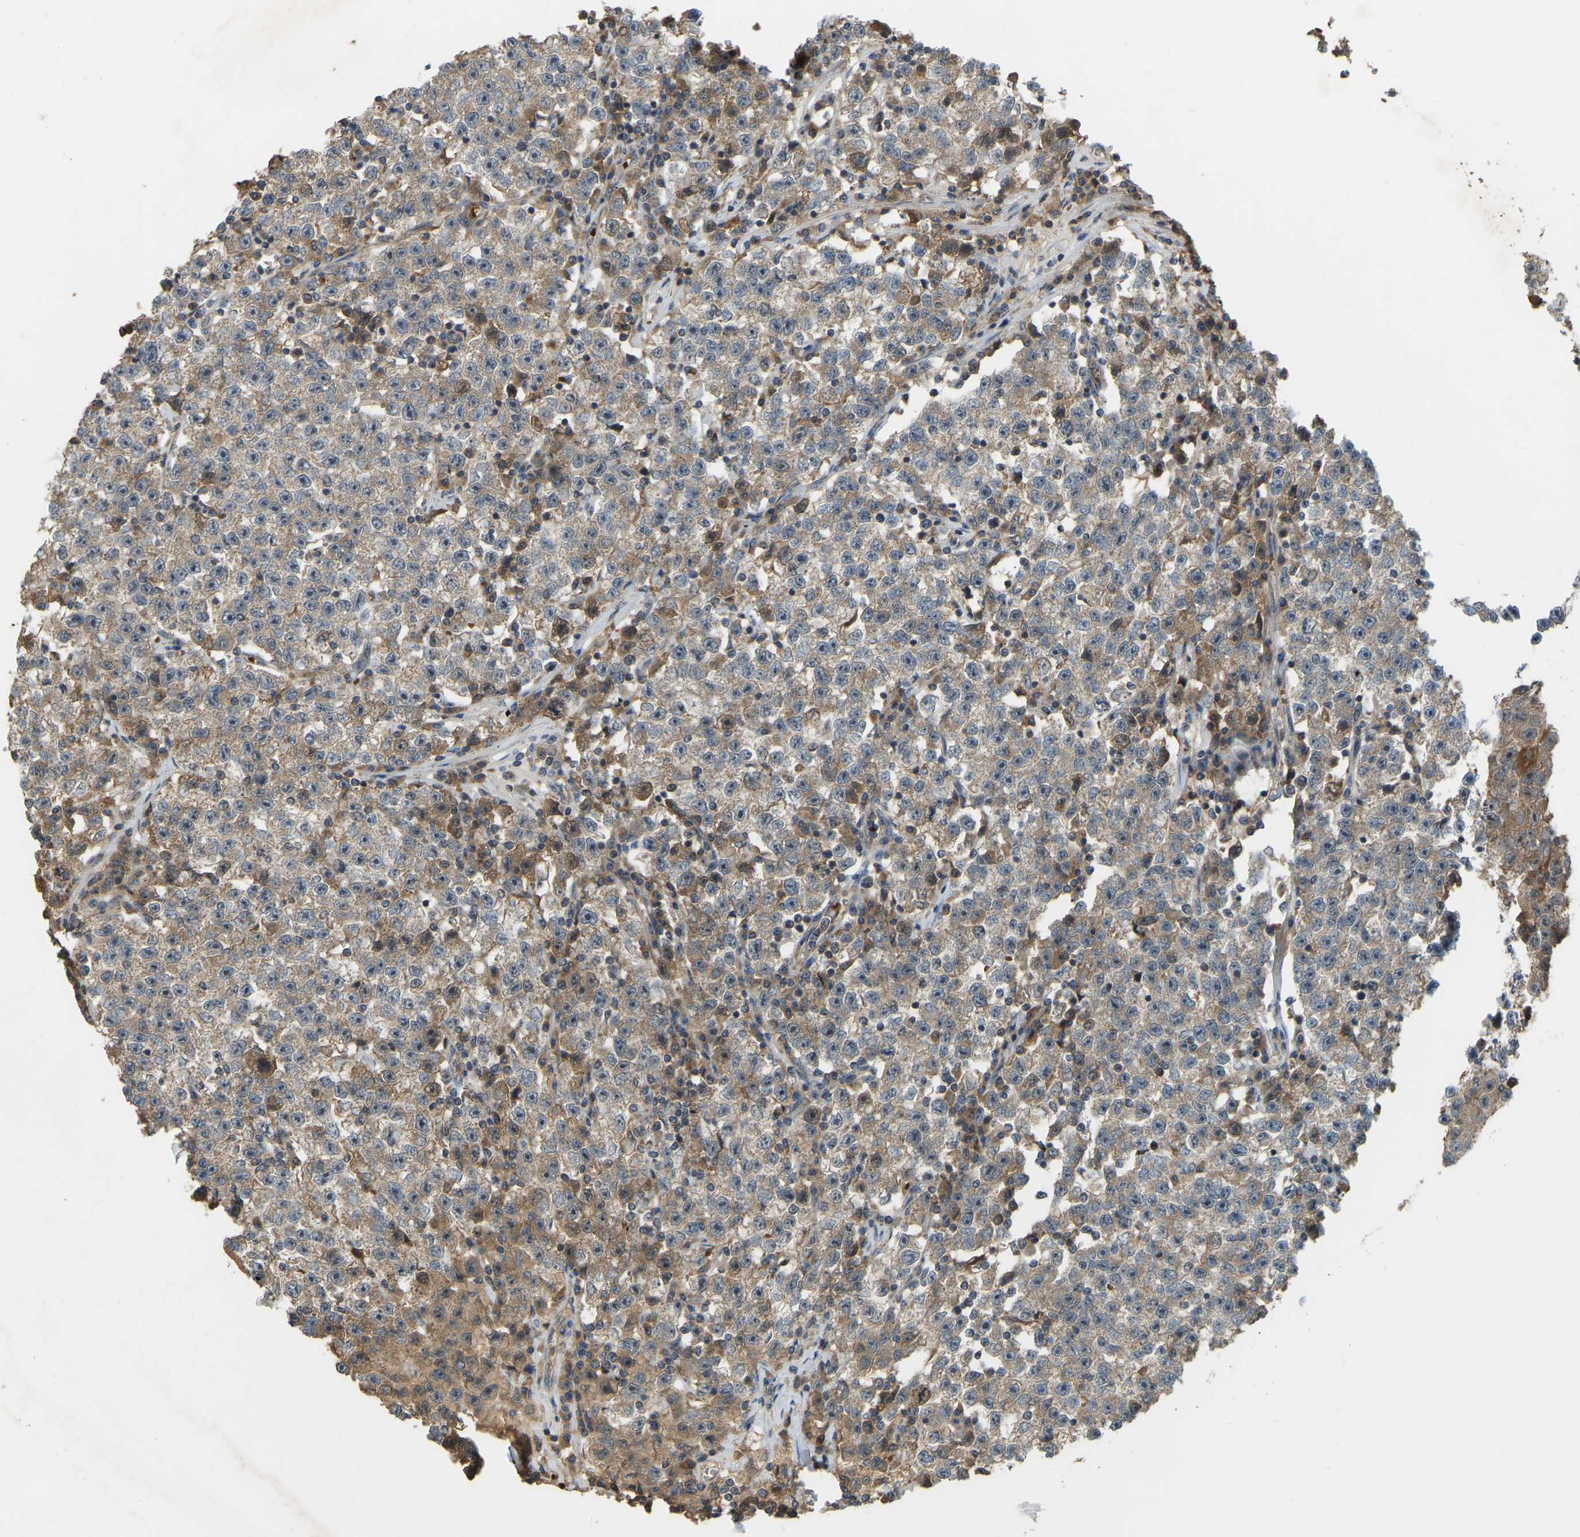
{"staining": {"intensity": "moderate", "quantity": ">75%", "location": "cytoplasmic/membranous"}, "tissue": "testis cancer", "cell_type": "Tumor cells", "image_type": "cancer", "snomed": [{"axis": "morphology", "description": "Seminoma, NOS"}, {"axis": "topography", "description": "Testis"}], "caption": "Immunohistochemistry (DAB (3,3'-diaminobenzidine)) staining of testis cancer exhibits moderate cytoplasmic/membranous protein expression in approximately >75% of tumor cells. (DAB (3,3'-diaminobenzidine) = brown stain, brightfield microscopy at high magnification).", "gene": "ZNF71", "patient": {"sex": "male", "age": 22}}